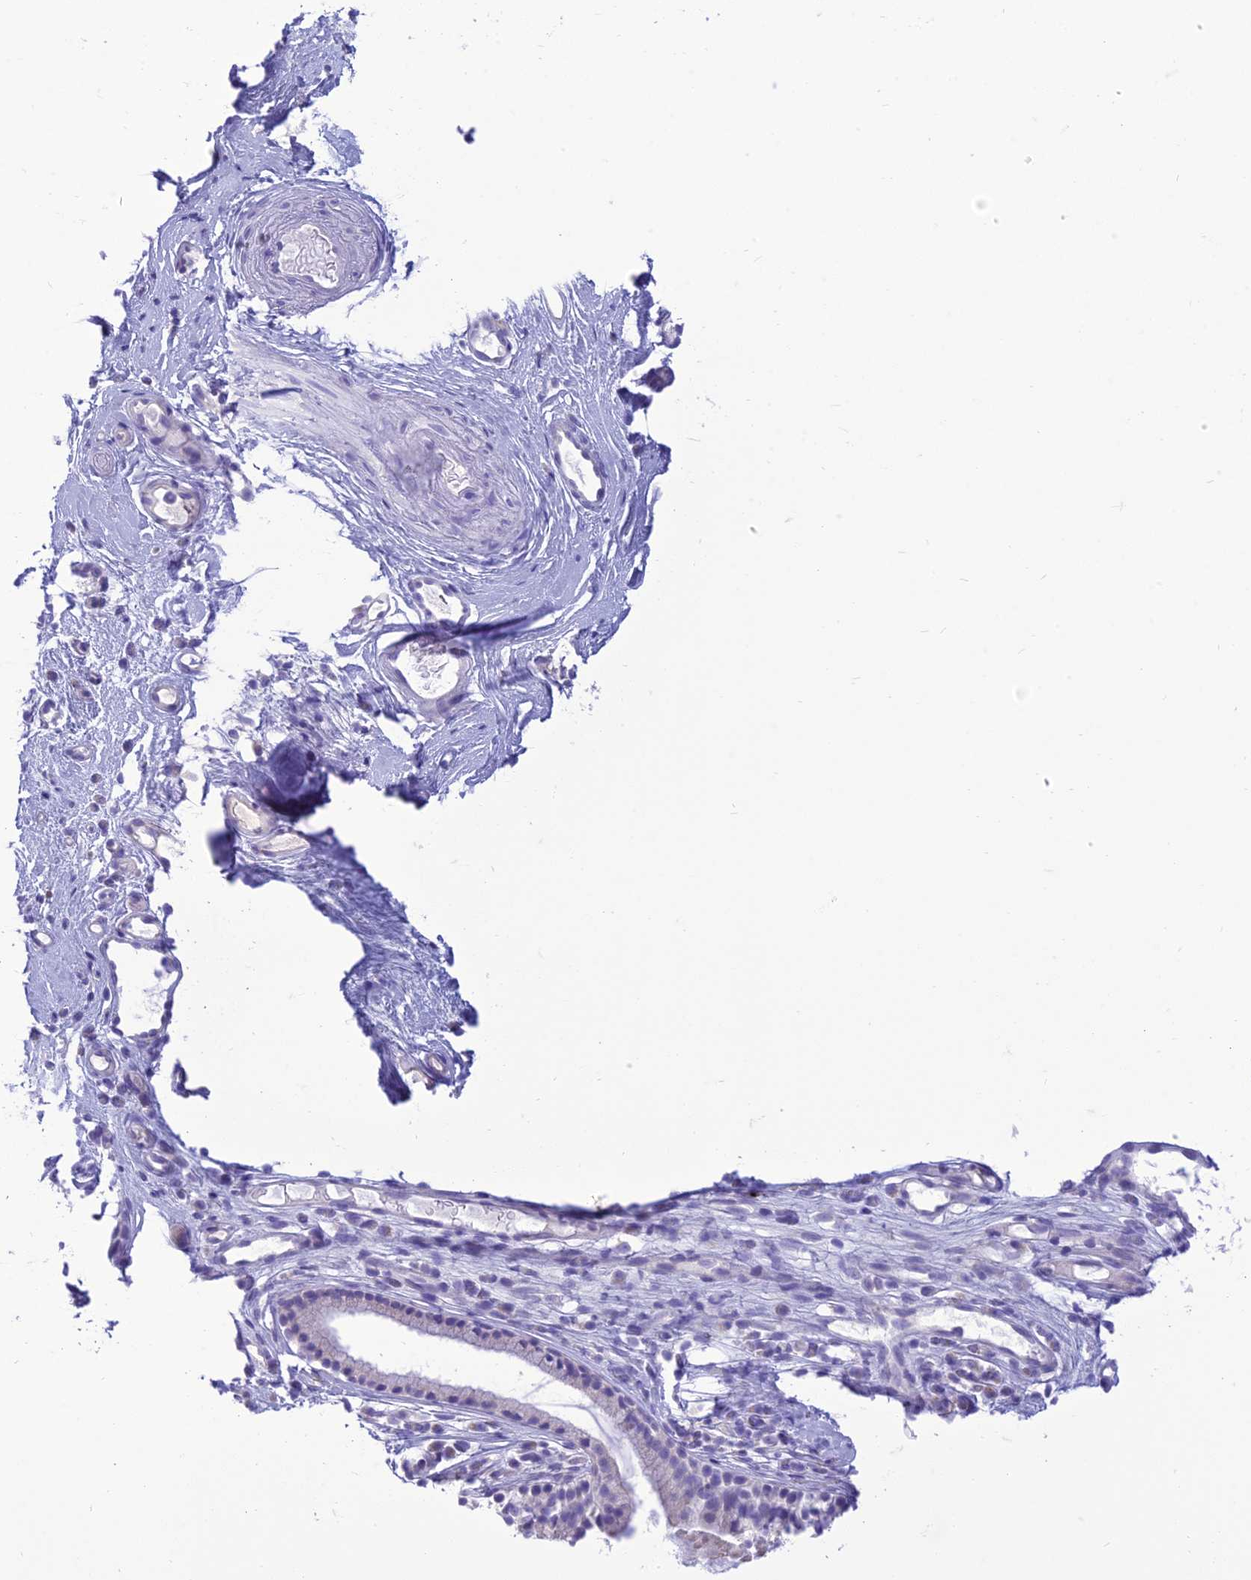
{"staining": {"intensity": "weak", "quantity": "<25%", "location": "cytoplasmic/membranous"}, "tissue": "nasopharynx", "cell_type": "Respiratory epithelial cells", "image_type": "normal", "snomed": [{"axis": "morphology", "description": "Normal tissue, NOS"}, {"axis": "morphology", "description": "Inflammation, NOS"}, {"axis": "morphology", "description": "Malignant melanoma, Metastatic site"}, {"axis": "topography", "description": "Nasopharynx"}], "caption": "Immunohistochemical staining of unremarkable human nasopharynx shows no significant expression in respiratory epithelial cells.", "gene": "DHDH", "patient": {"sex": "male", "age": 70}}